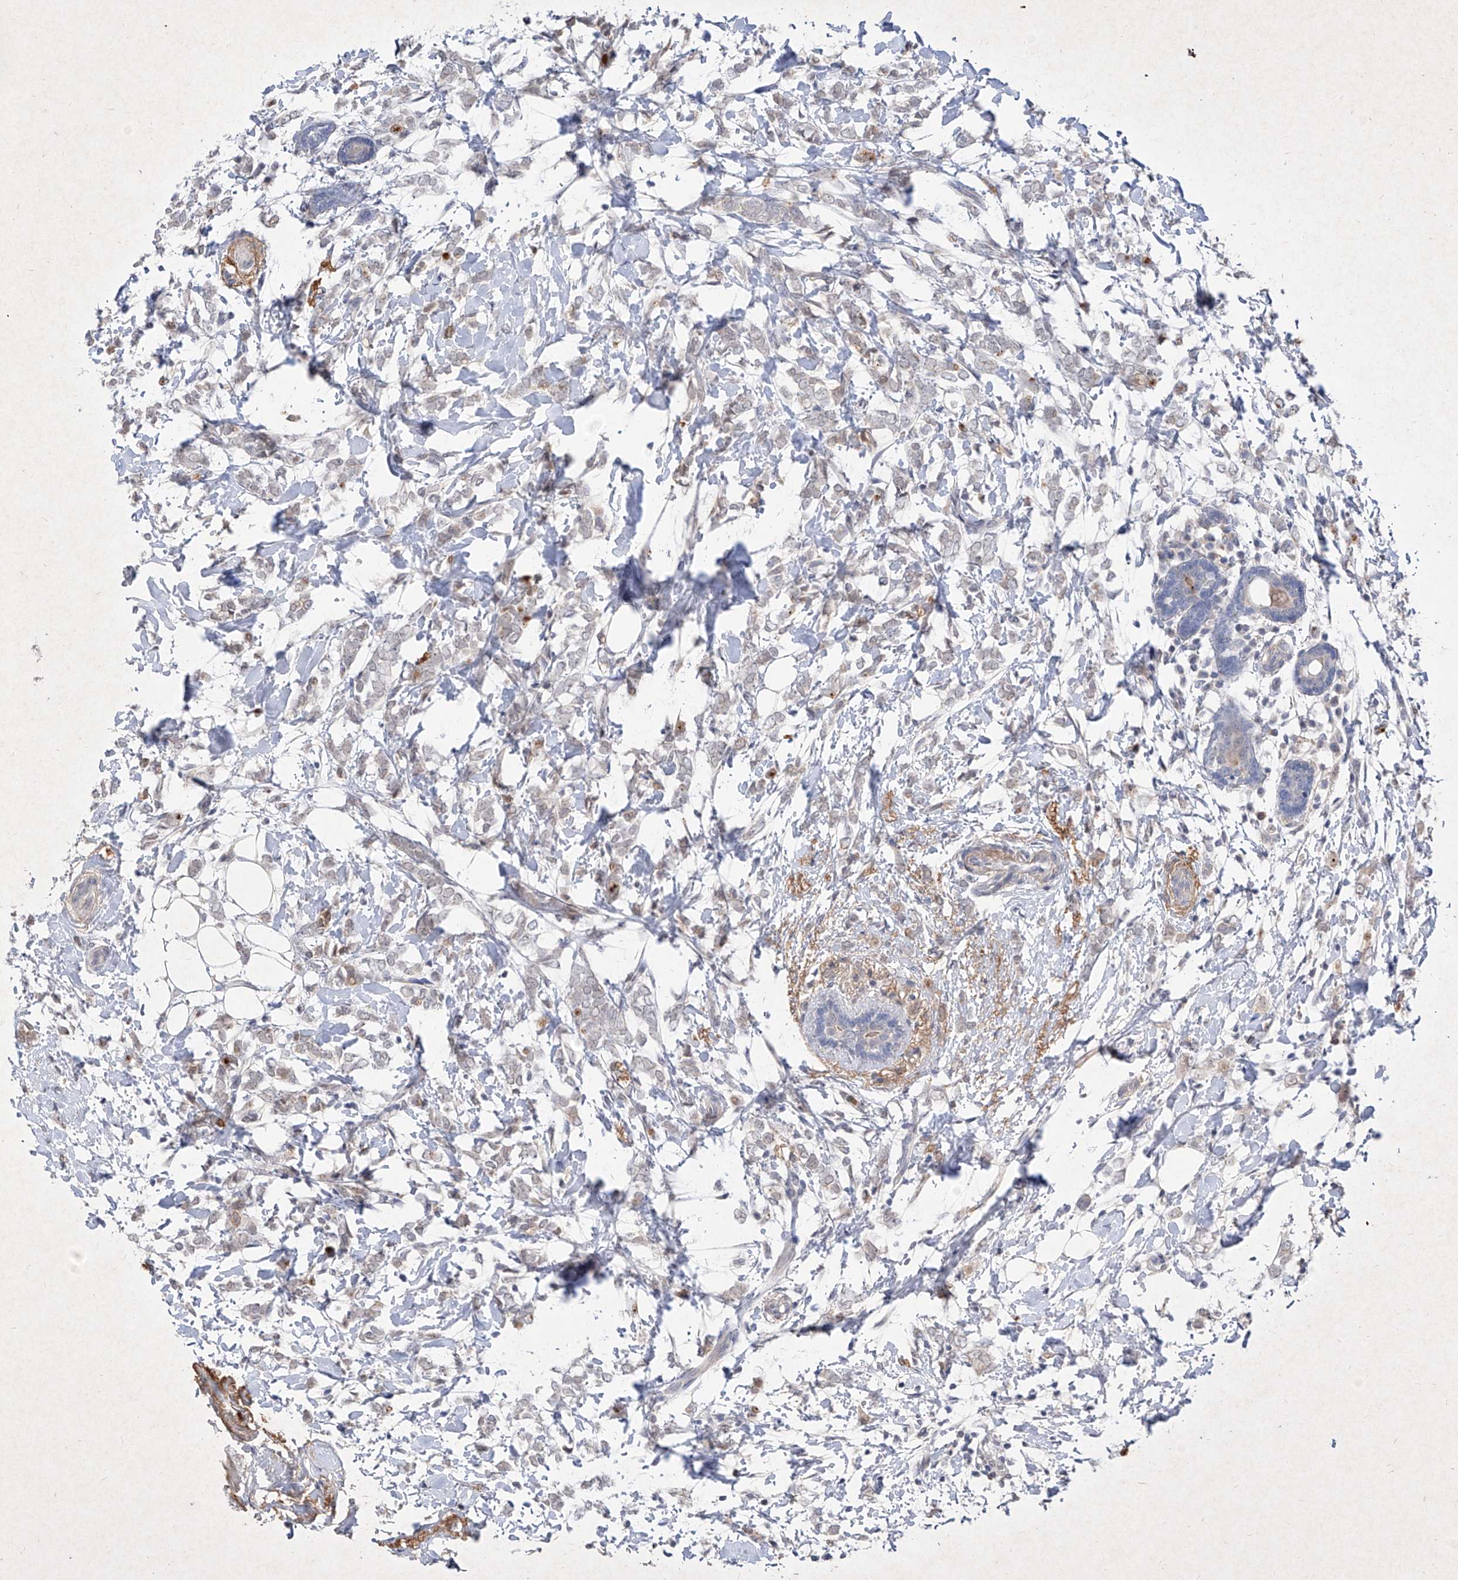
{"staining": {"intensity": "negative", "quantity": "none", "location": "none"}, "tissue": "breast cancer", "cell_type": "Tumor cells", "image_type": "cancer", "snomed": [{"axis": "morphology", "description": "Normal tissue, NOS"}, {"axis": "morphology", "description": "Lobular carcinoma"}, {"axis": "topography", "description": "Breast"}], "caption": "This photomicrograph is of breast cancer (lobular carcinoma) stained with immunohistochemistry (IHC) to label a protein in brown with the nuclei are counter-stained blue. There is no positivity in tumor cells.", "gene": "C4A", "patient": {"sex": "female", "age": 47}}